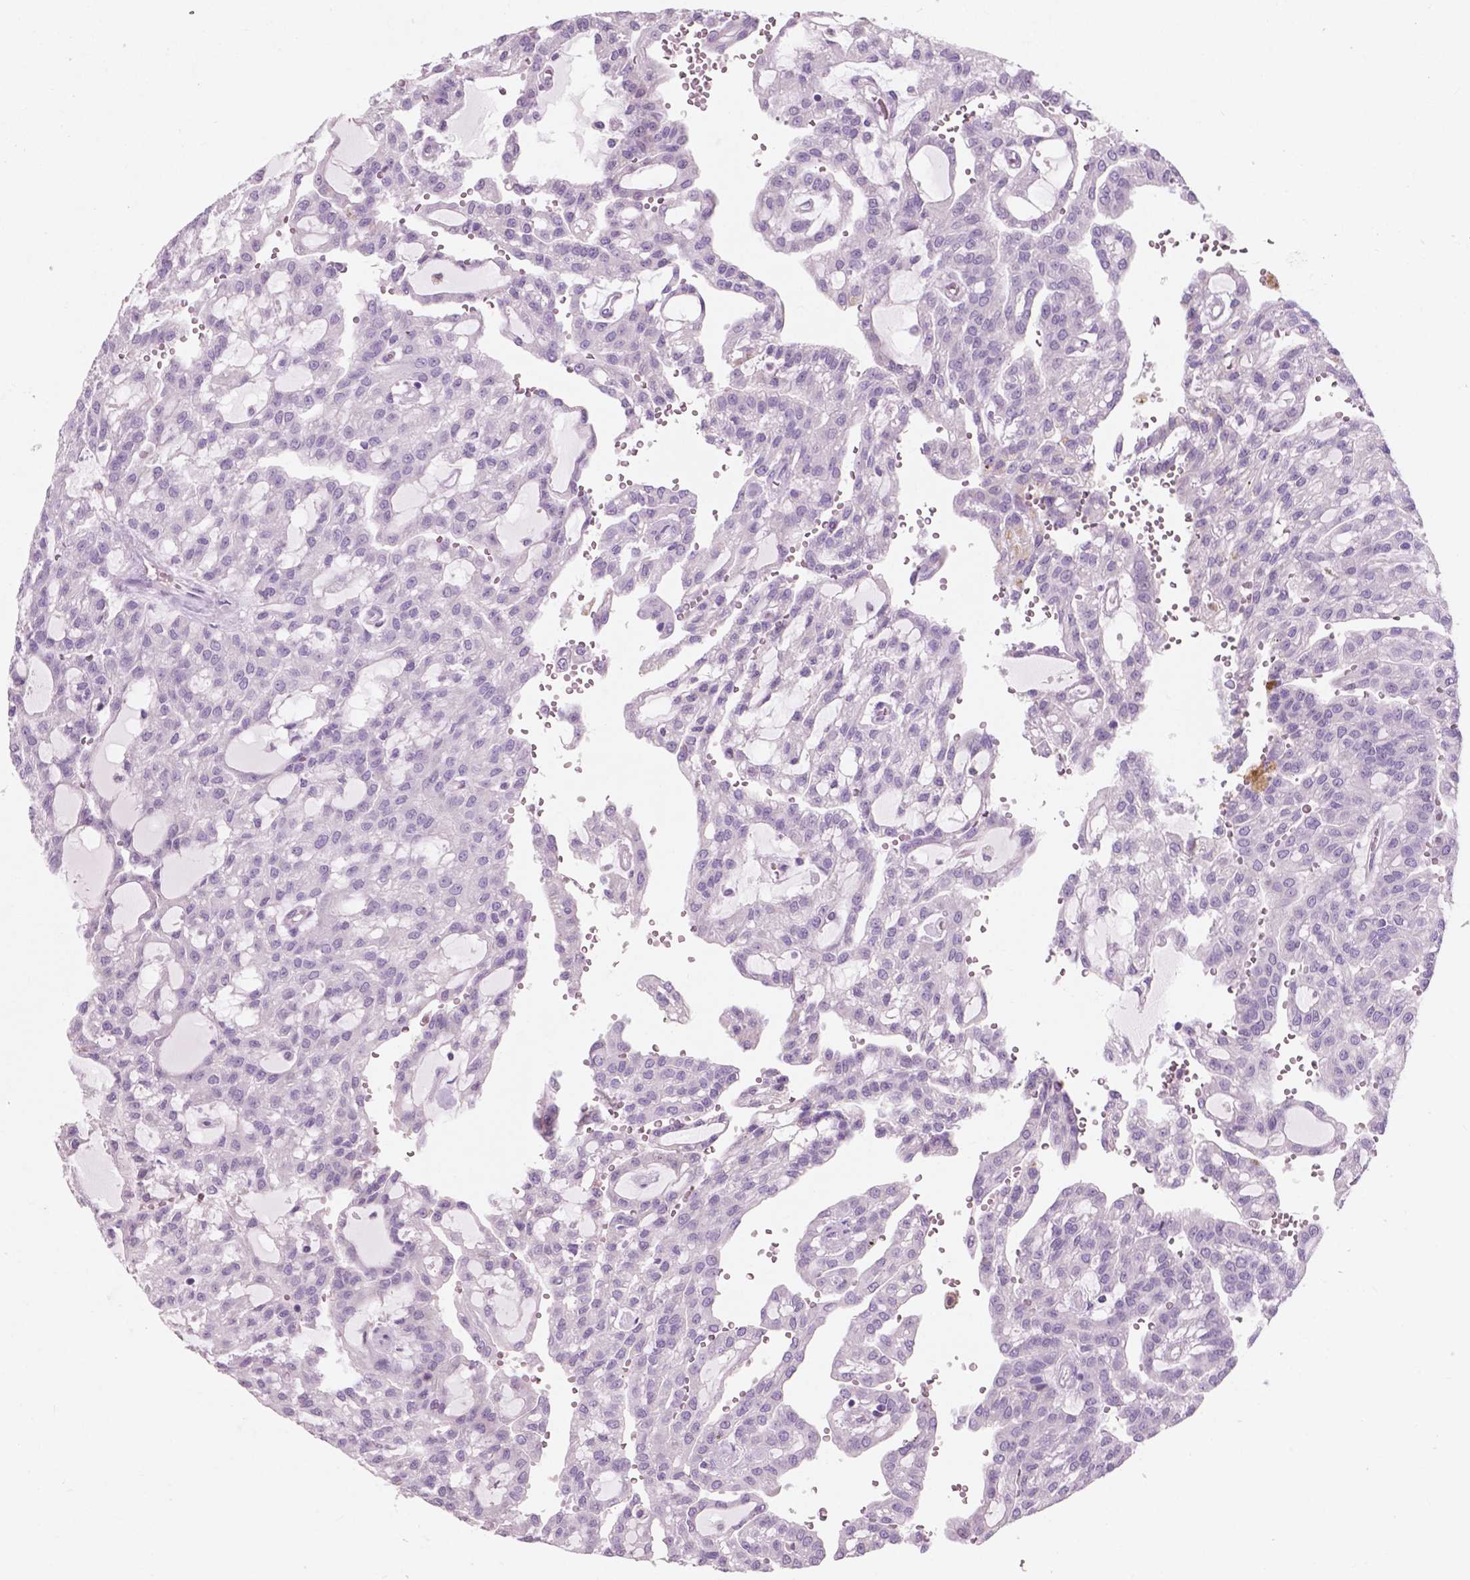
{"staining": {"intensity": "negative", "quantity": "none", "location": "none"}, "tissue": "renal cancer", "cell_type": "Tumor cells", "image_type": "cancer", "snomed": [{"axis": "morphology", "description": "Adenocarcinoma, NOS"}, {"axis": "topography", "description": "Kidney"}], "caption": "DAB (3,3'-diaminobenzidine) immunohistochemical staining of human renal cancer shows no significant staining in tumor cells.", "gene": "AWAT1", "patient": {"sex": "male", "age": 63}}